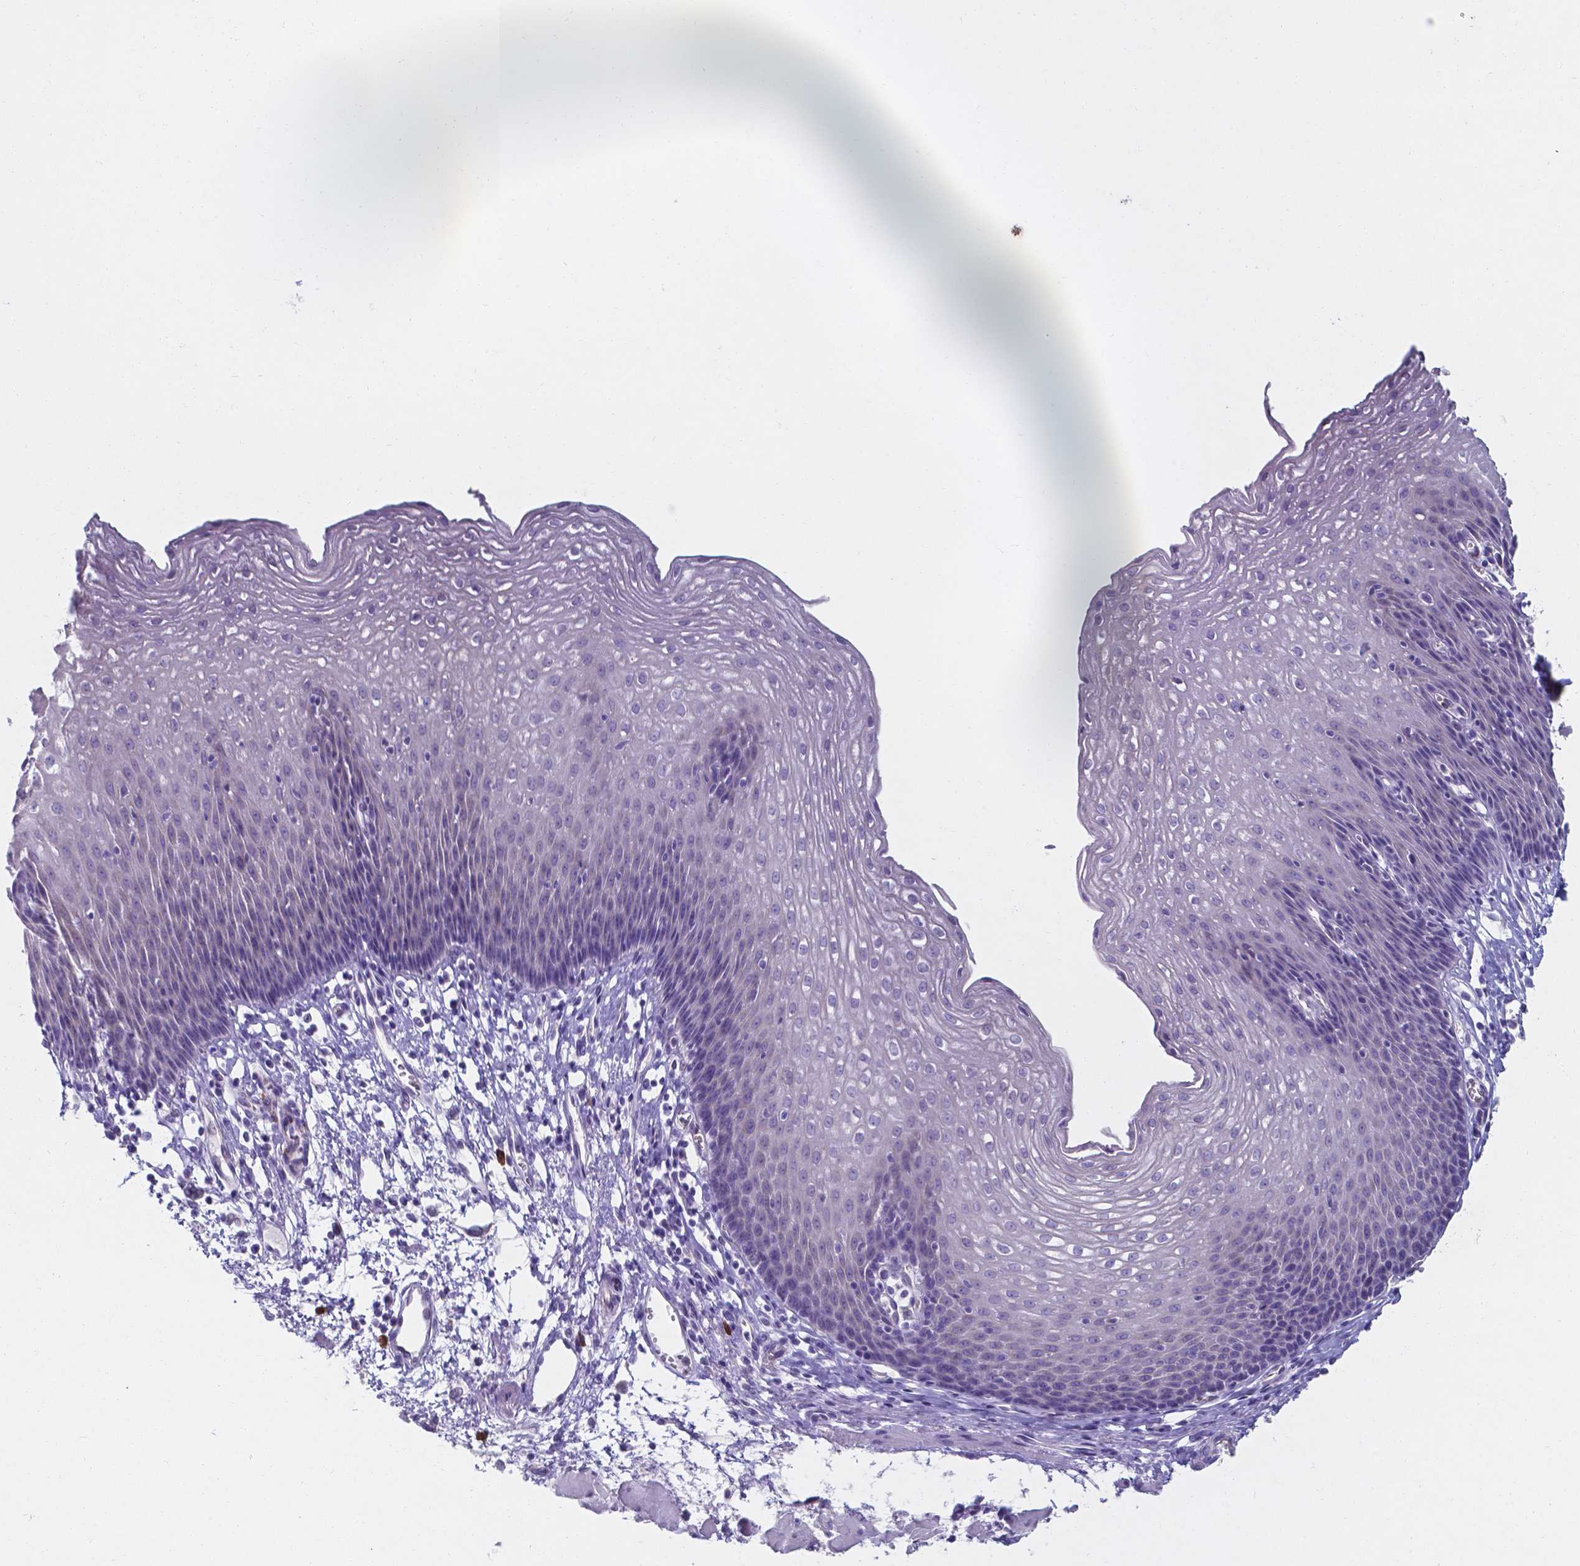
{"staining": {"intensity": "negative", "quantity": "none", "location": "none"}, "tissue": "esophagus", "cell_type": "Squamous epithelial cells", "image_type": "normal", "snomed": [{"axis": "morphology", "description": "Normal tissue, NOS"}, {"axis": "topography", "description": "Esophagus"}], "caption": "Immunohistochemistry (IHC) of benign human esophagus displays no staining in squamous epithelial cells. Nuclei are stained in blue.", "gene": "UBE2J1", "patient": {"sex": "female", "age": 64}}